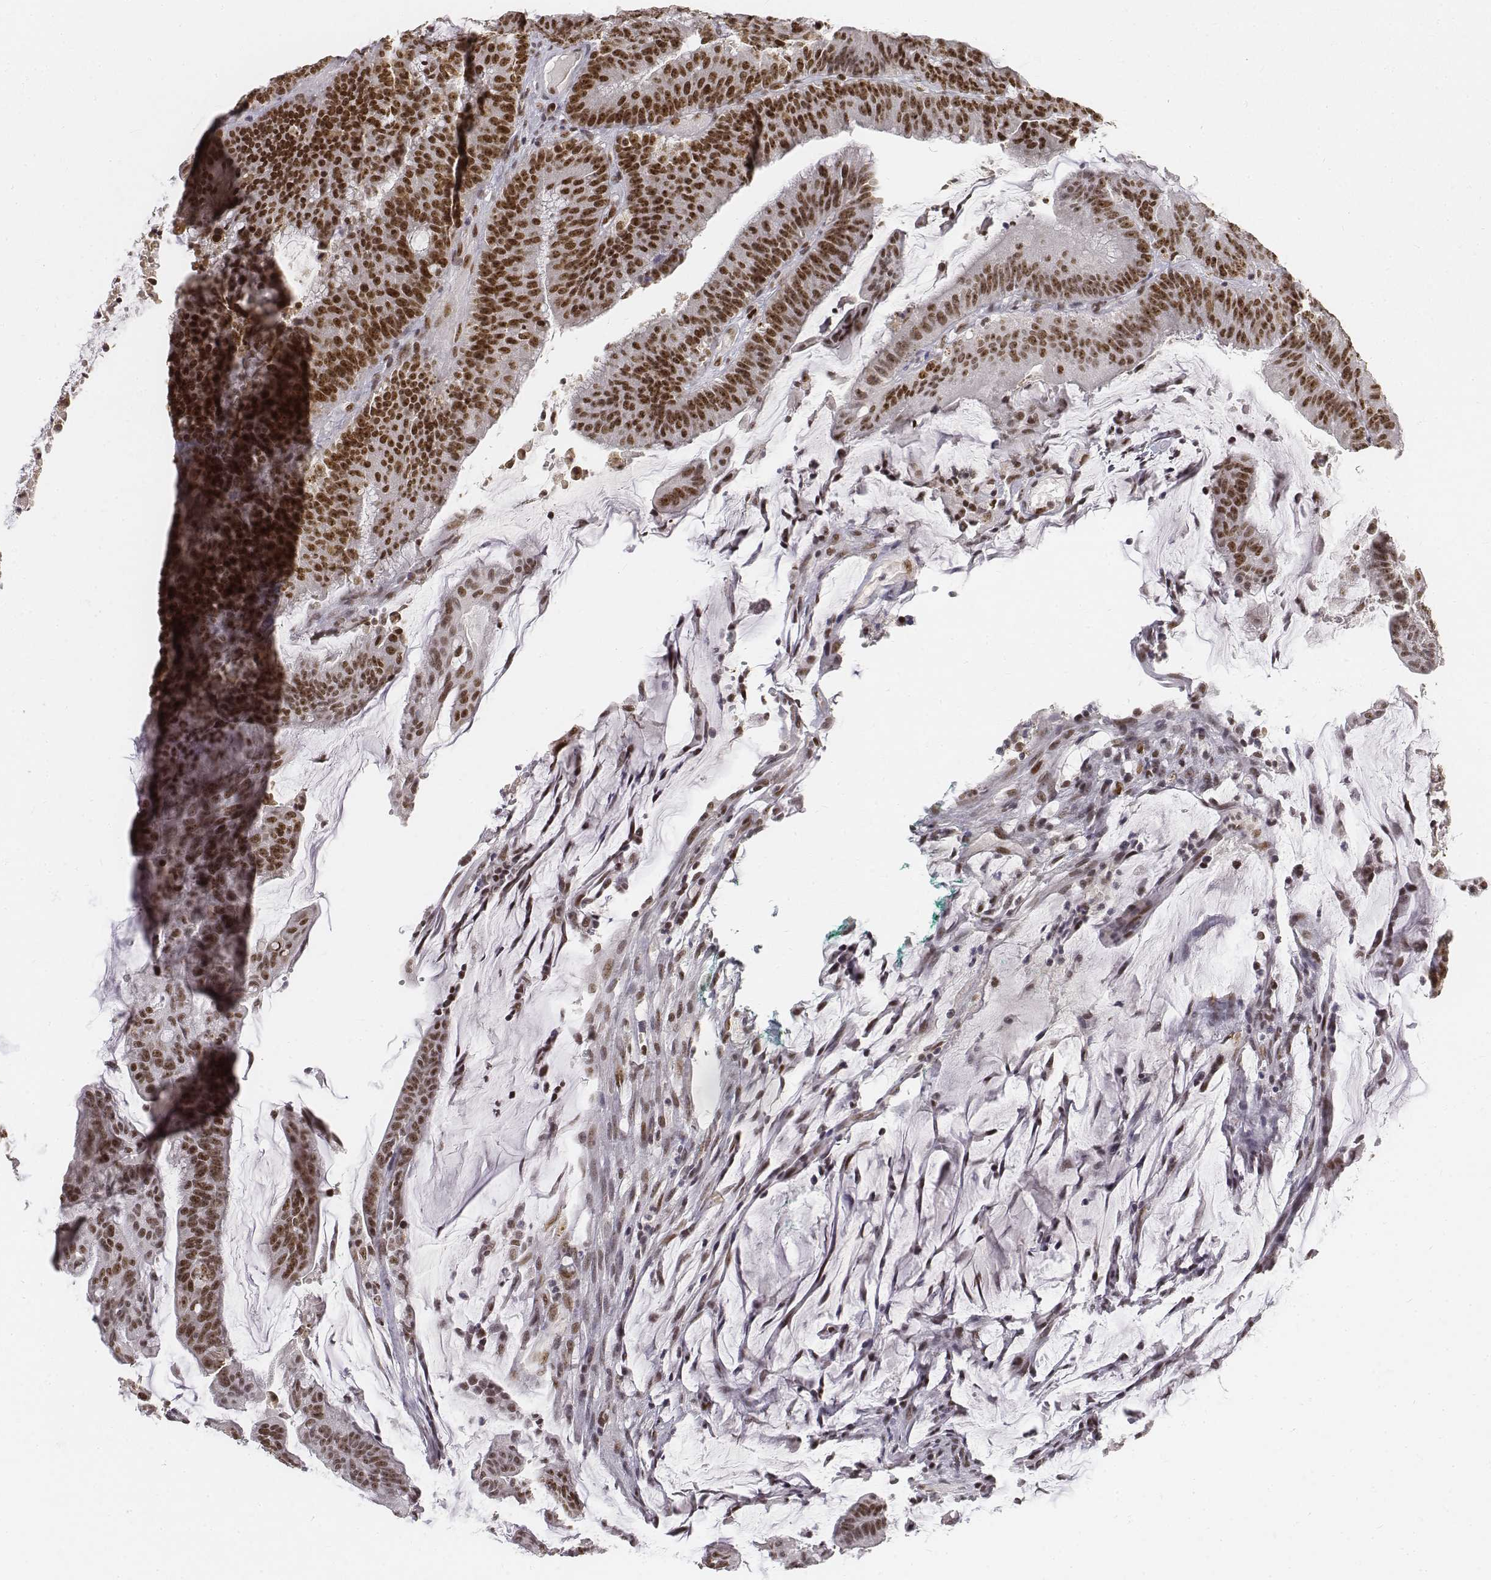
{"staining": {"intensity": "strong", "quantity": ">75%", "location": "nuclear"}, "tissue": "colorectal cancer", "cell_type": "Tumor cells", "image_type": "cancer", "snomed": [{"axis": "morphology", "description": "Adenocarcinoma, NOS"}, {"axis": "topography", "description": "Colon"}], "caption": "Immunohistochemistry image of neoplastic tissue: human colorectal cancer (adenocarcinoma) stained using immunohistochemistry (IHC) reveals high levels of strong protein expression localized specifically in the nuclear of tumor cells, appearing as a nuclear brown color.", "gene": "PHF6", "patient": {"sex": "female", "age": 78}}